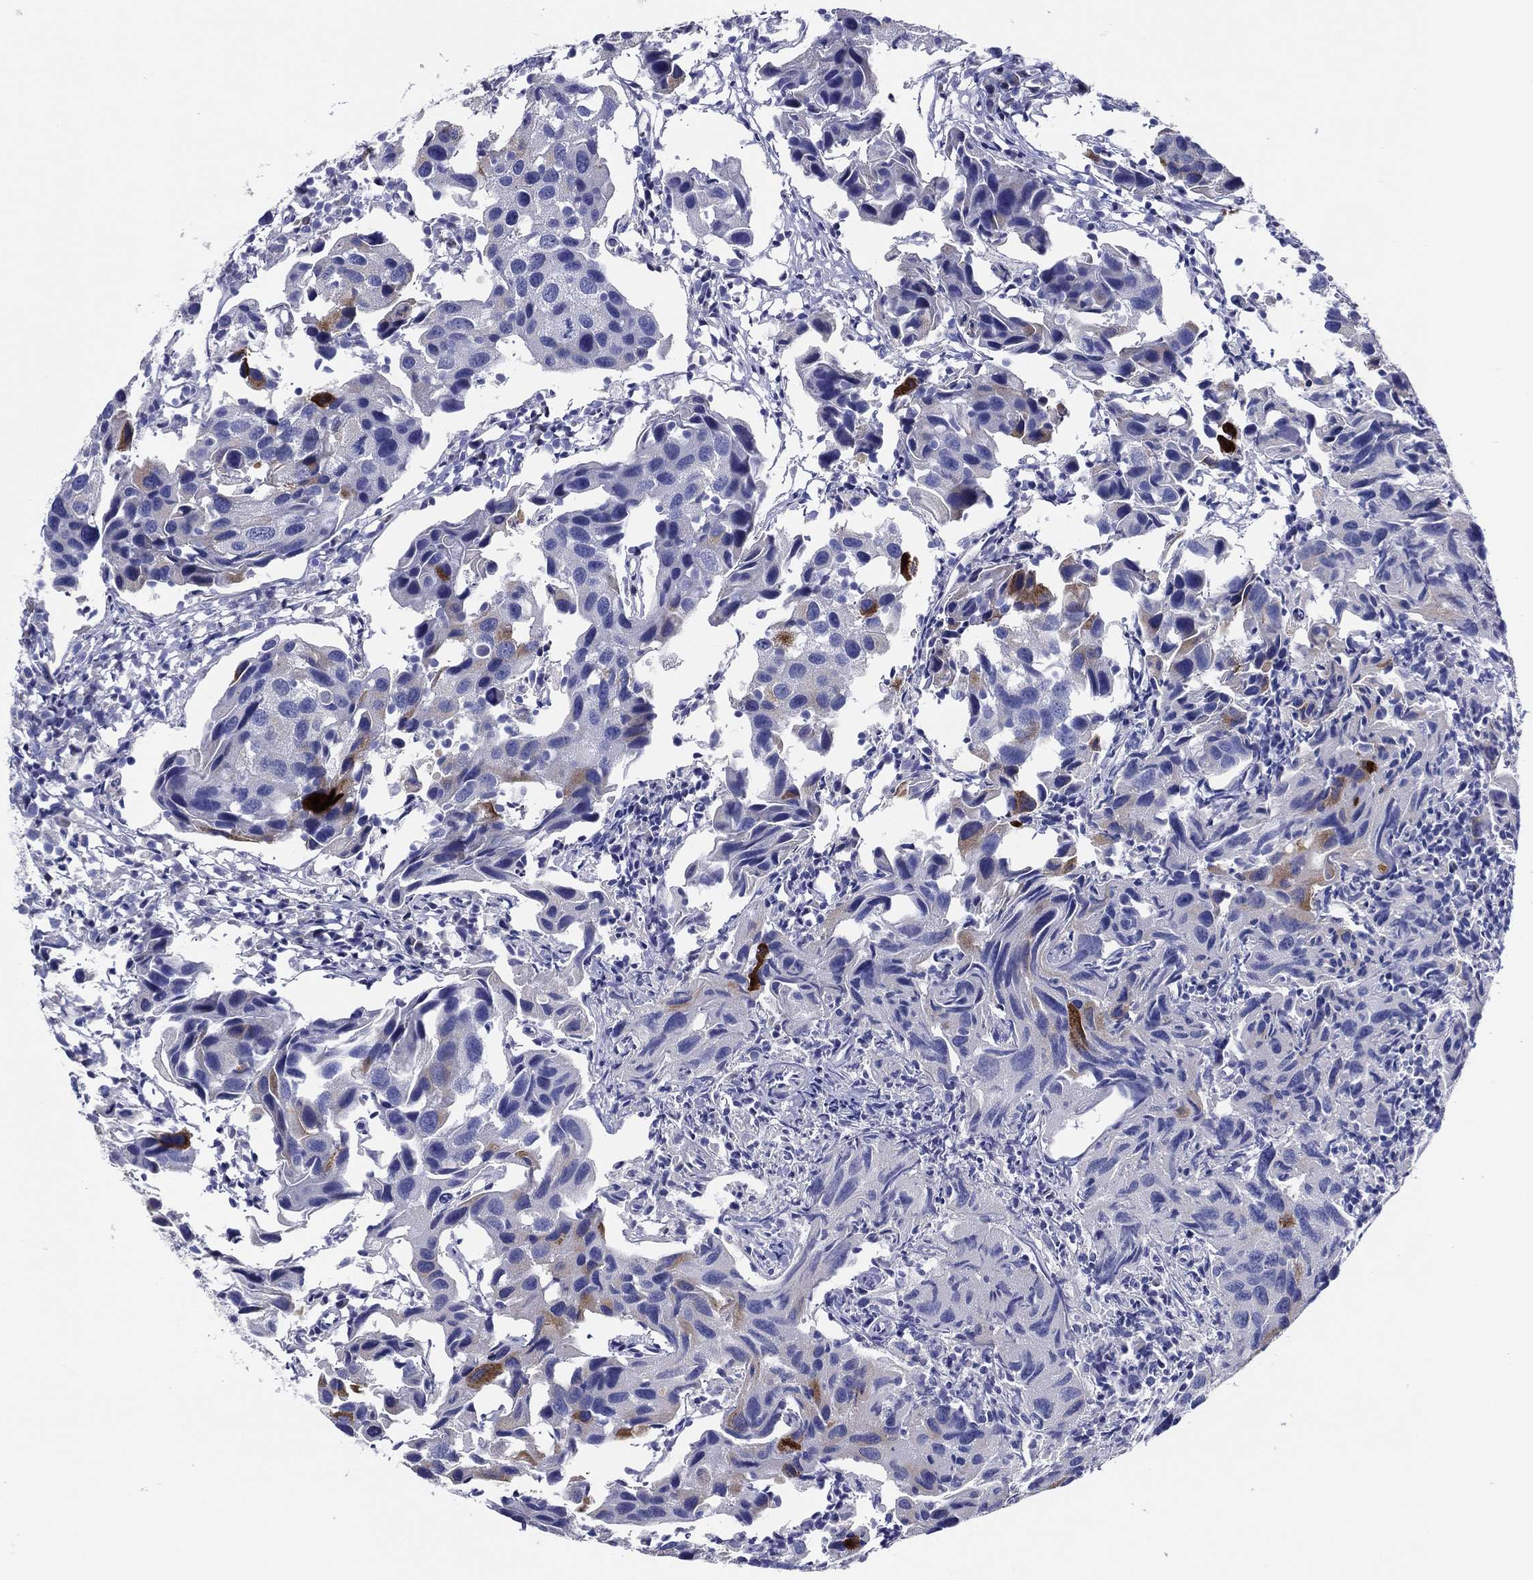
{"staining": {"intensity": "moderate", "quantity": "<25%", "location": "cytoplasmic/membranous"}, "tissue": "urothelial cancer", "cell_type": "Tumor cells", "image_type": "cancer", "snomed": [{"axis": "morphology", "description": "Urothelial carcinoma, High grade"}, {"axis": "topography", "description": "Urinary bladder"}], "caption": "Immunohistochemical staining of high-grade urothelial carcinoma reveals low levels of moderate cytoplasmic/membranous expression in about <25% of tumor cells.", "gene": "ACE2", "patient": {"sex": "male", "age": 79}}